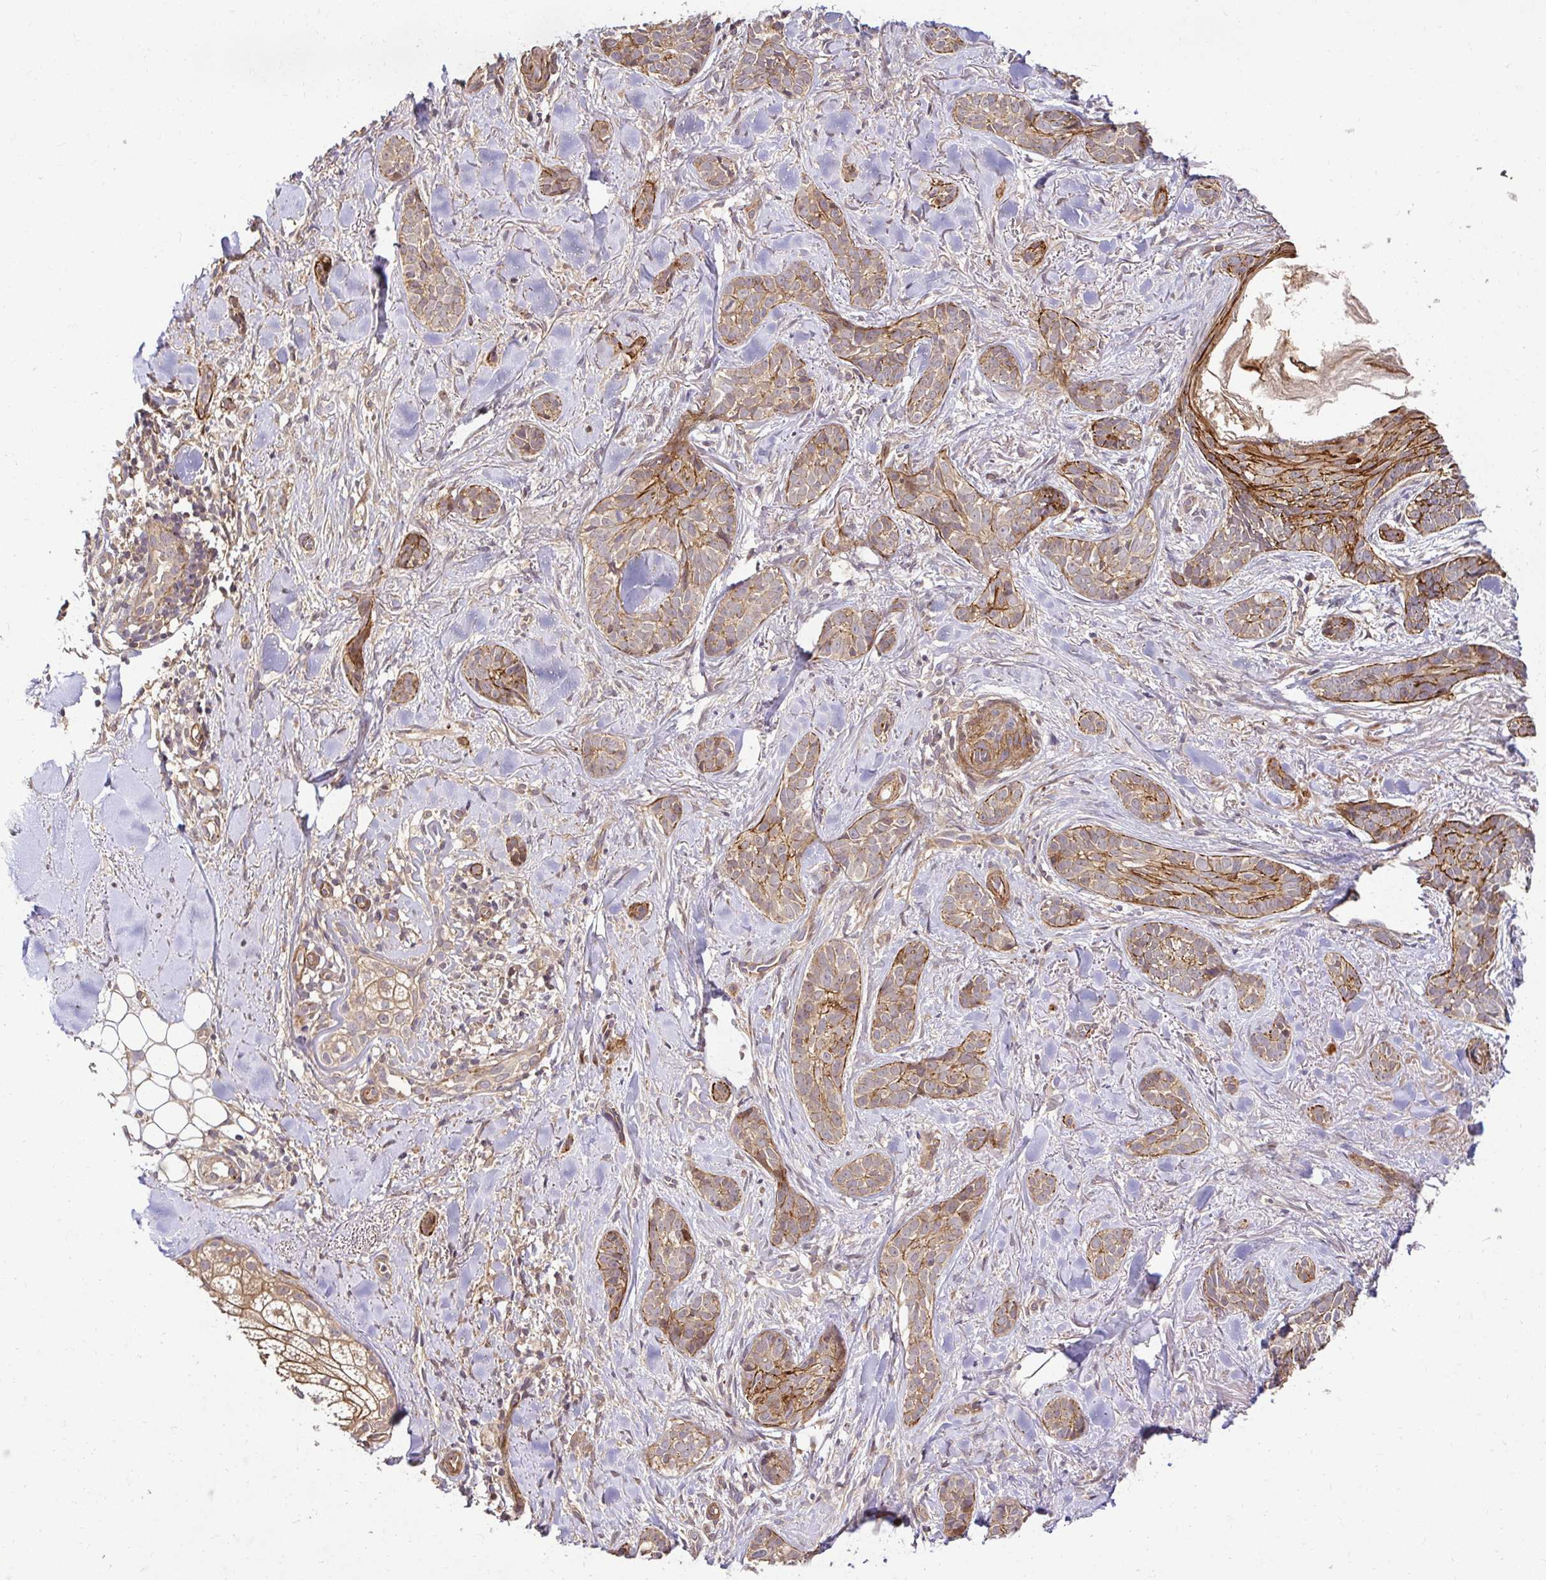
{"staining": {"intensity": "moderate", "quantity": "25%-75%", "location": "cytoplasmic/membranous"}, "tissue": "skin cancer", "cell_type": "Tumor cells", "image_type": "cancer", "snomed": [{"axis": "morphology", "description": "Basal cell carcinoma"}, {"axis": "morphology", "description": "BCC, high aggressive"}, {"axis": "topography", "description": "Skin"}], "caption": "This histopathology image displays basal cell carcinoma (skin) stained with immunohistochemistry (IHC) to label a protein in brown. The cytoplasmic/membranous of tumor cells show moderate positivity for the protein. Nuclei are counter-stained blue.", "gene": "PSMA4", "patient": {"sex": "female", "age": 79}}